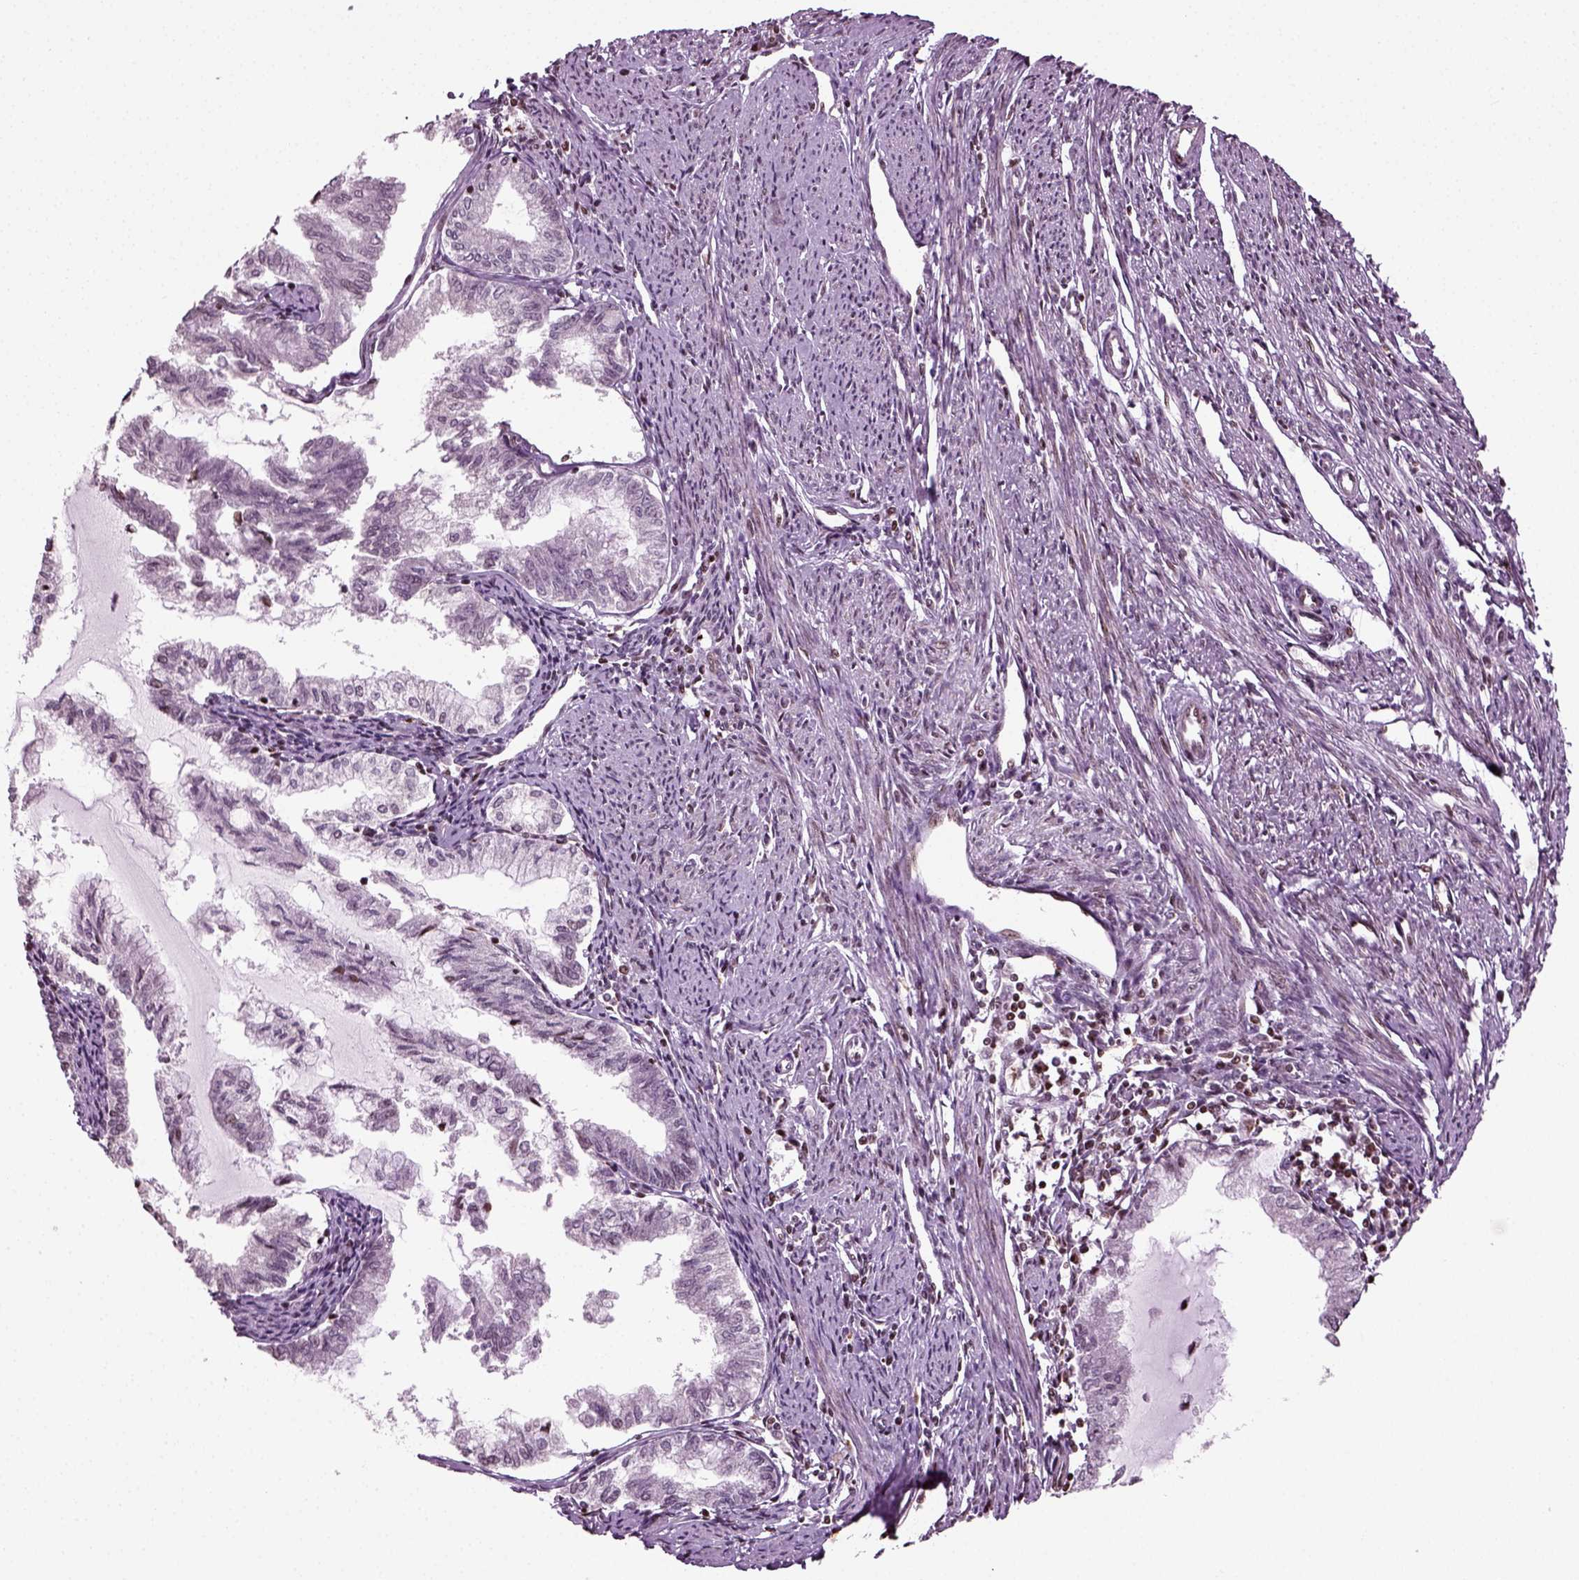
{"staining": {"intensity": "weak", "quantity": "<25%", "location": "nuclear"}, "tissue": "endometrial cancer", "cell_type": "Tumor cells", "image_type": "cancer", "snomed": [{"axis": "morphology", "description": "Adenocarcinoma, NOS"}, {"axis": "topography", "description": "Endometrium"}], "caption": "High magnification brightfield microscopy of endometrial cancer (adenocarcinoma) stained with DAB (3,3'-diaminobenzidine) (brown) and counterstained with hematoxylin (blue): tumor cells show no significant staining. (DAB (3,3'-diaminobenzidine) immunohistochemistry visualized using brightfield microscopy, high magnification).", "gene": "HEYL", "patient": {"sex": "female", "age": 79}}